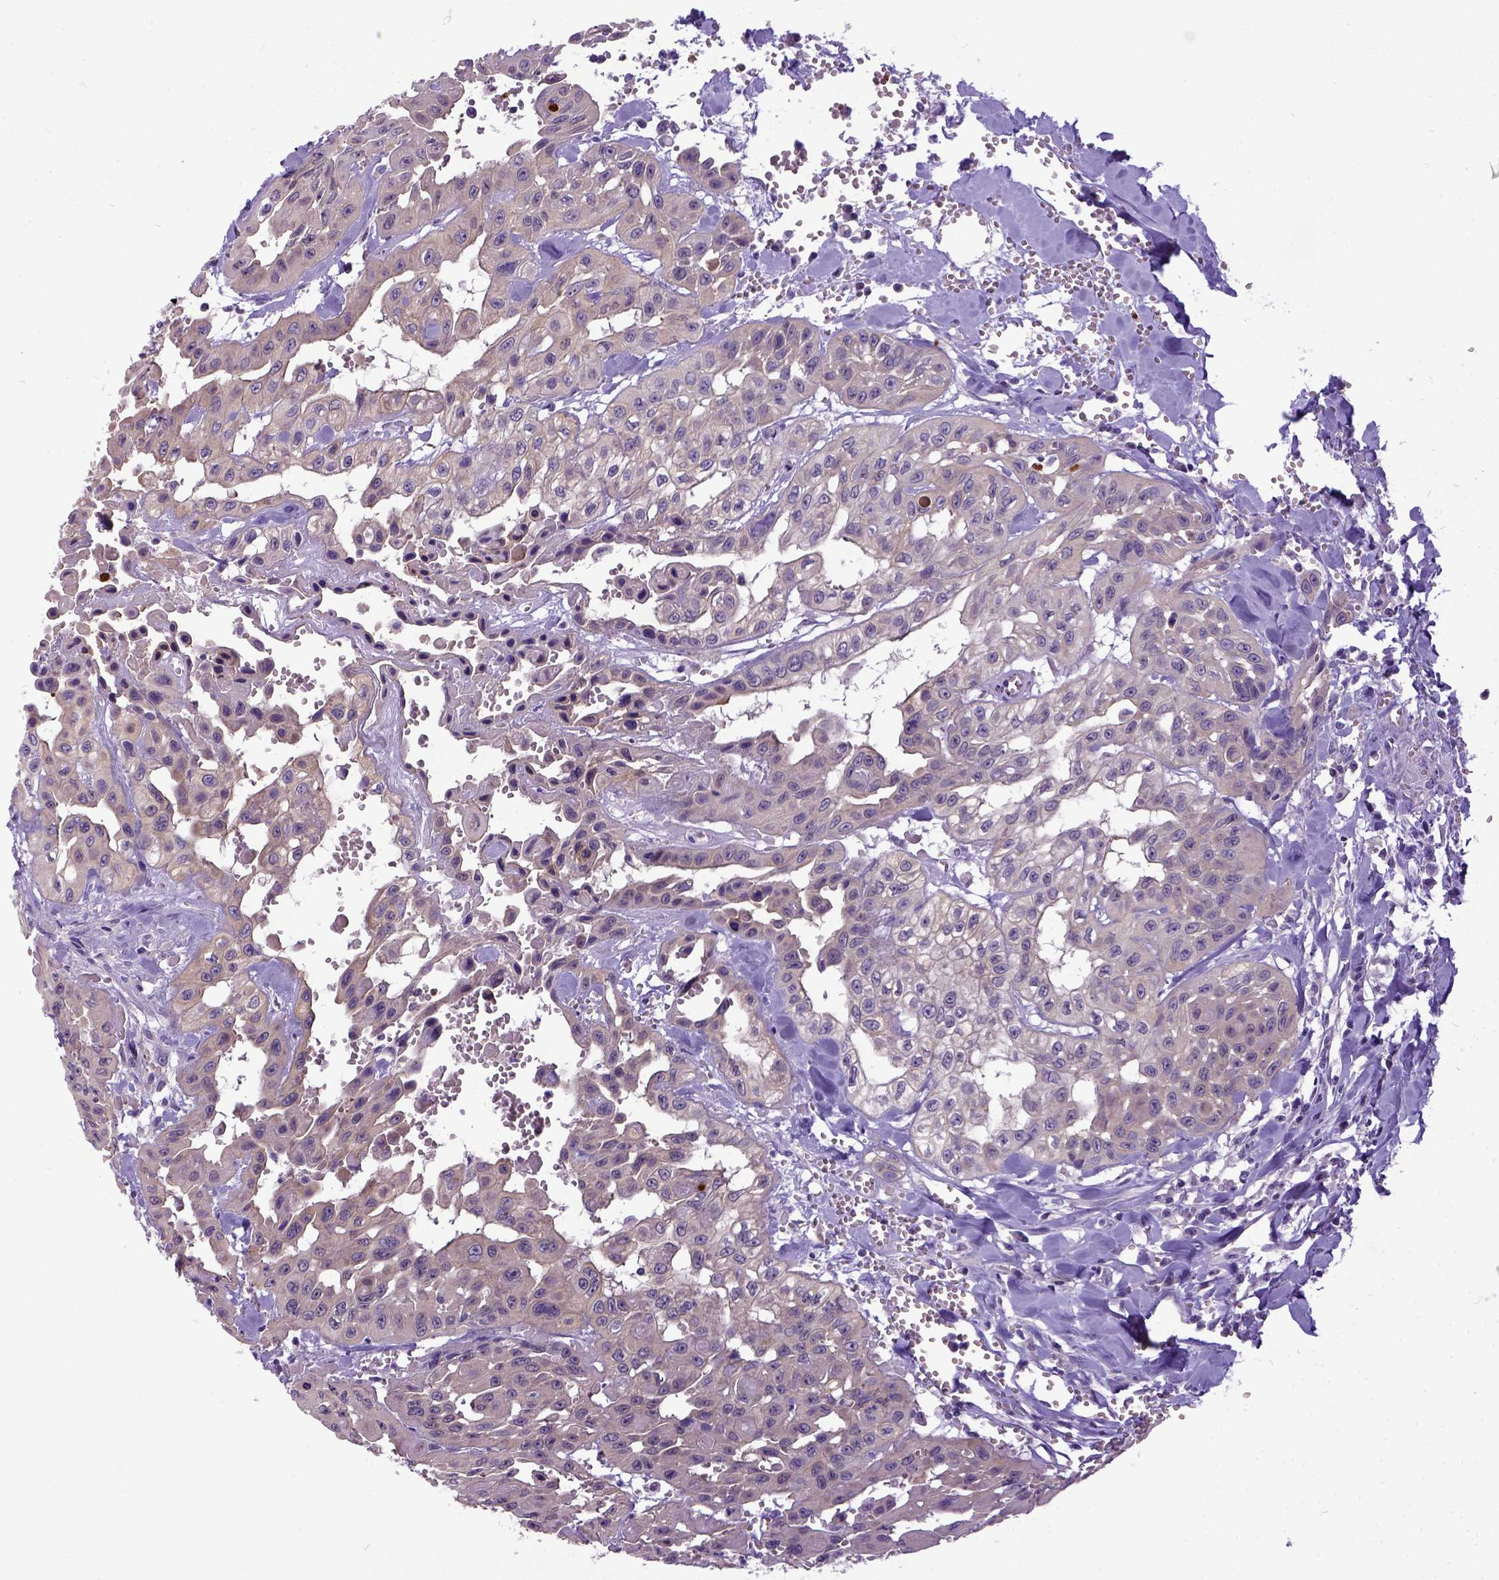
{"staining": {"intensity": "weak", "quantity": ">75%", "location": "cytoplasmic/membranous"}, "tissue": "head and neck cancer", "cell_type": "Tumor cells", "image_type": "cancer", "snomed": [{"axis": "morphology", "description": "Adenocarcinoma, NOS"}, {"axis": "topography", "description": "Head-Neck"}], "caption": "Human head and neck cancer stained with a protein marker shows weak staining in tumor cells.", "gene": "NEK5", "patient": {"sex": "male", "age": 73}}